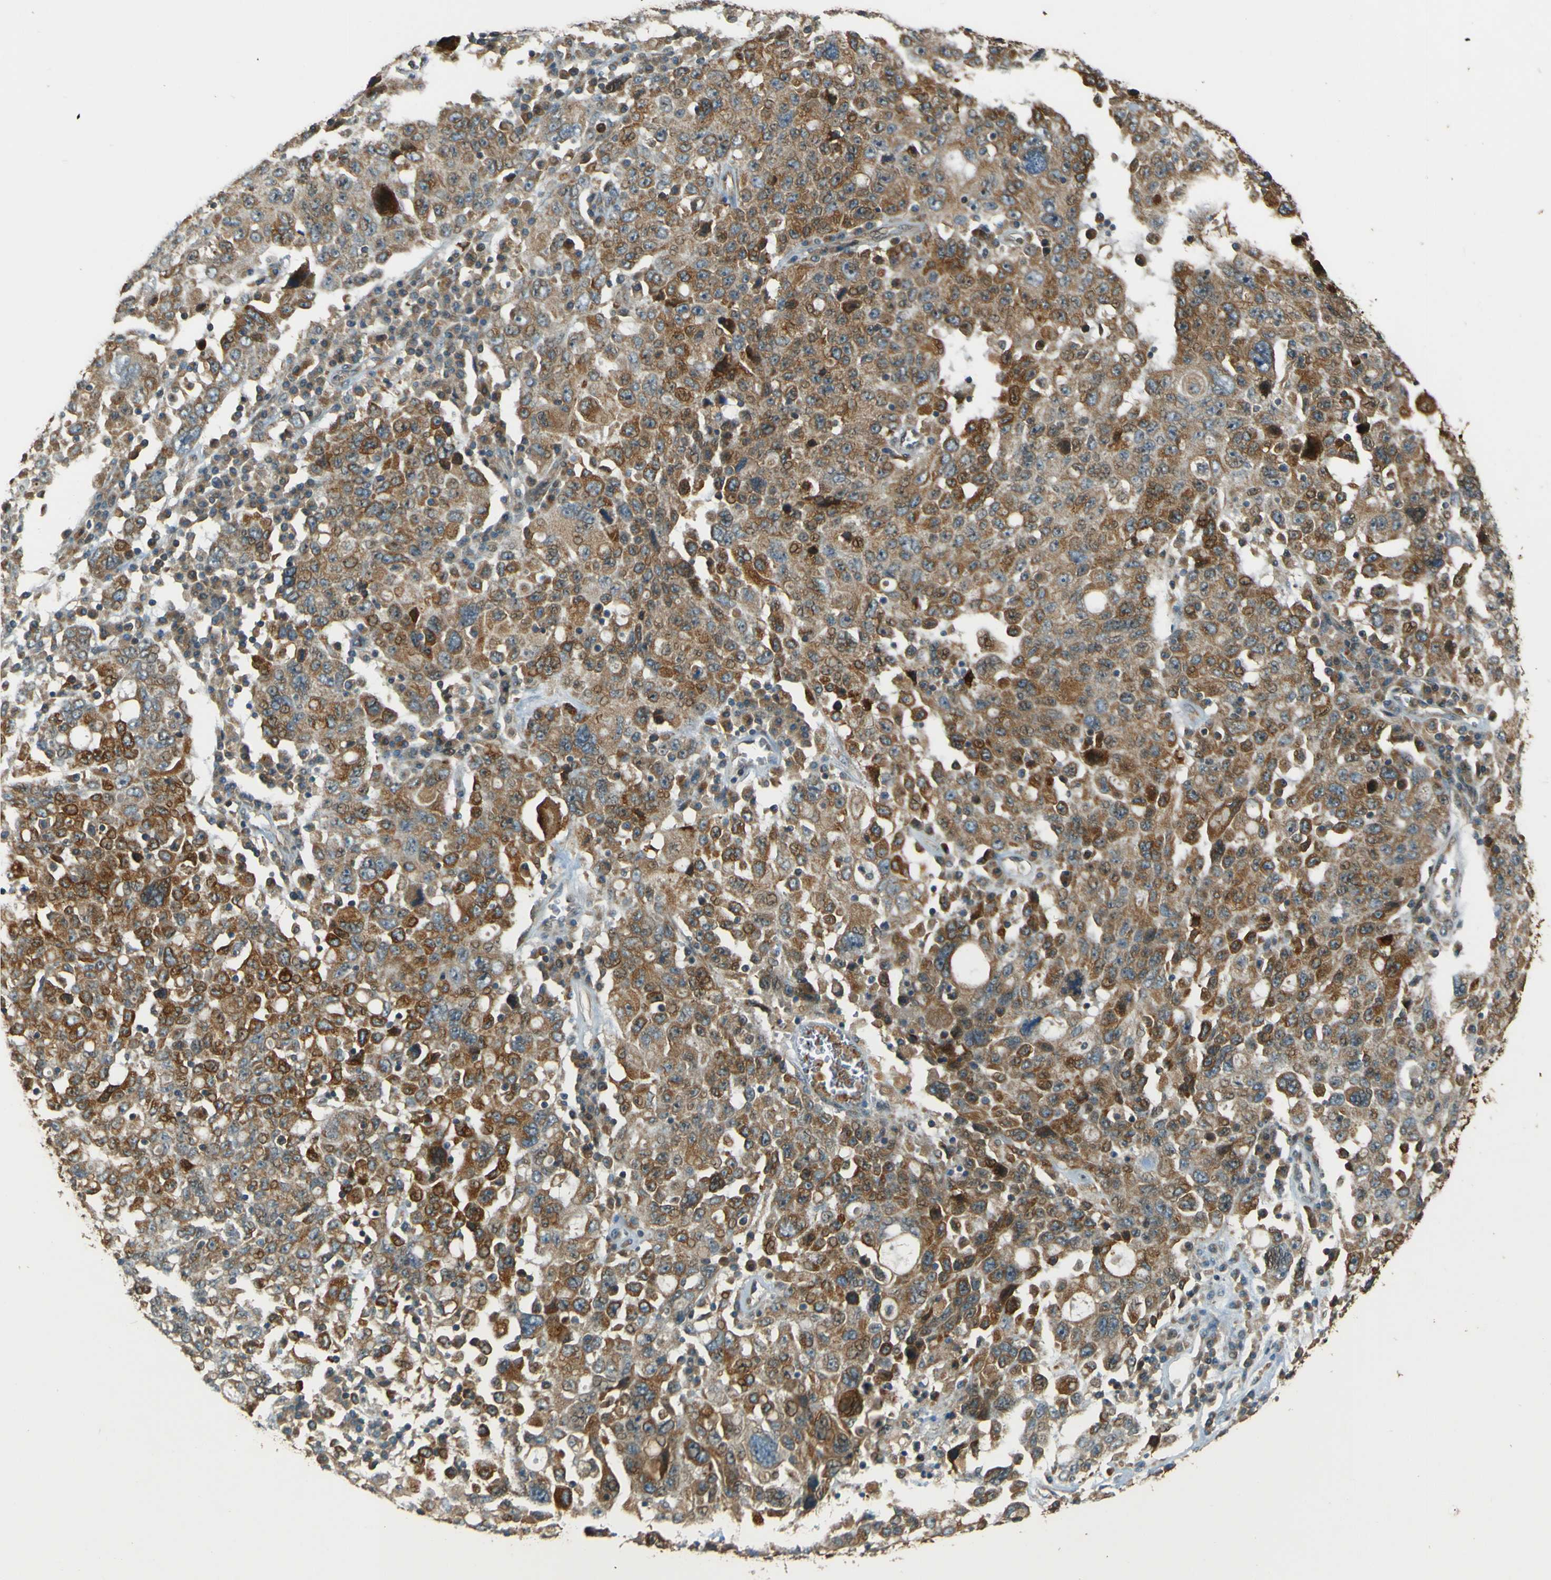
{"staining": {"intensity": "moderate", "quantity": ">75%", "location": "cytoplasmic/membranous"}, "tissue": "ovarian cancer", "cell_type": "Tumor cells", "image_type": "cancer", "snomed": [{"axis": "morphology", "description": "Carcinoma, endometroid"}, {"axis": "topography", "description": "Ovary"}], "caption": "DAB (3,3'-diaminobenzidine) immunohistochemical staining of endometroid carcinoma (ovarian) displays moderate cytoplasmic/membranous protein staining in about >75% of tumor cells. (DAB (3,3'-diaminobenzidine) IHC with brightfield microscopy, high magnification).", "gene": "LPCAT1", "patient": {"sex": "female", "age": 62}}